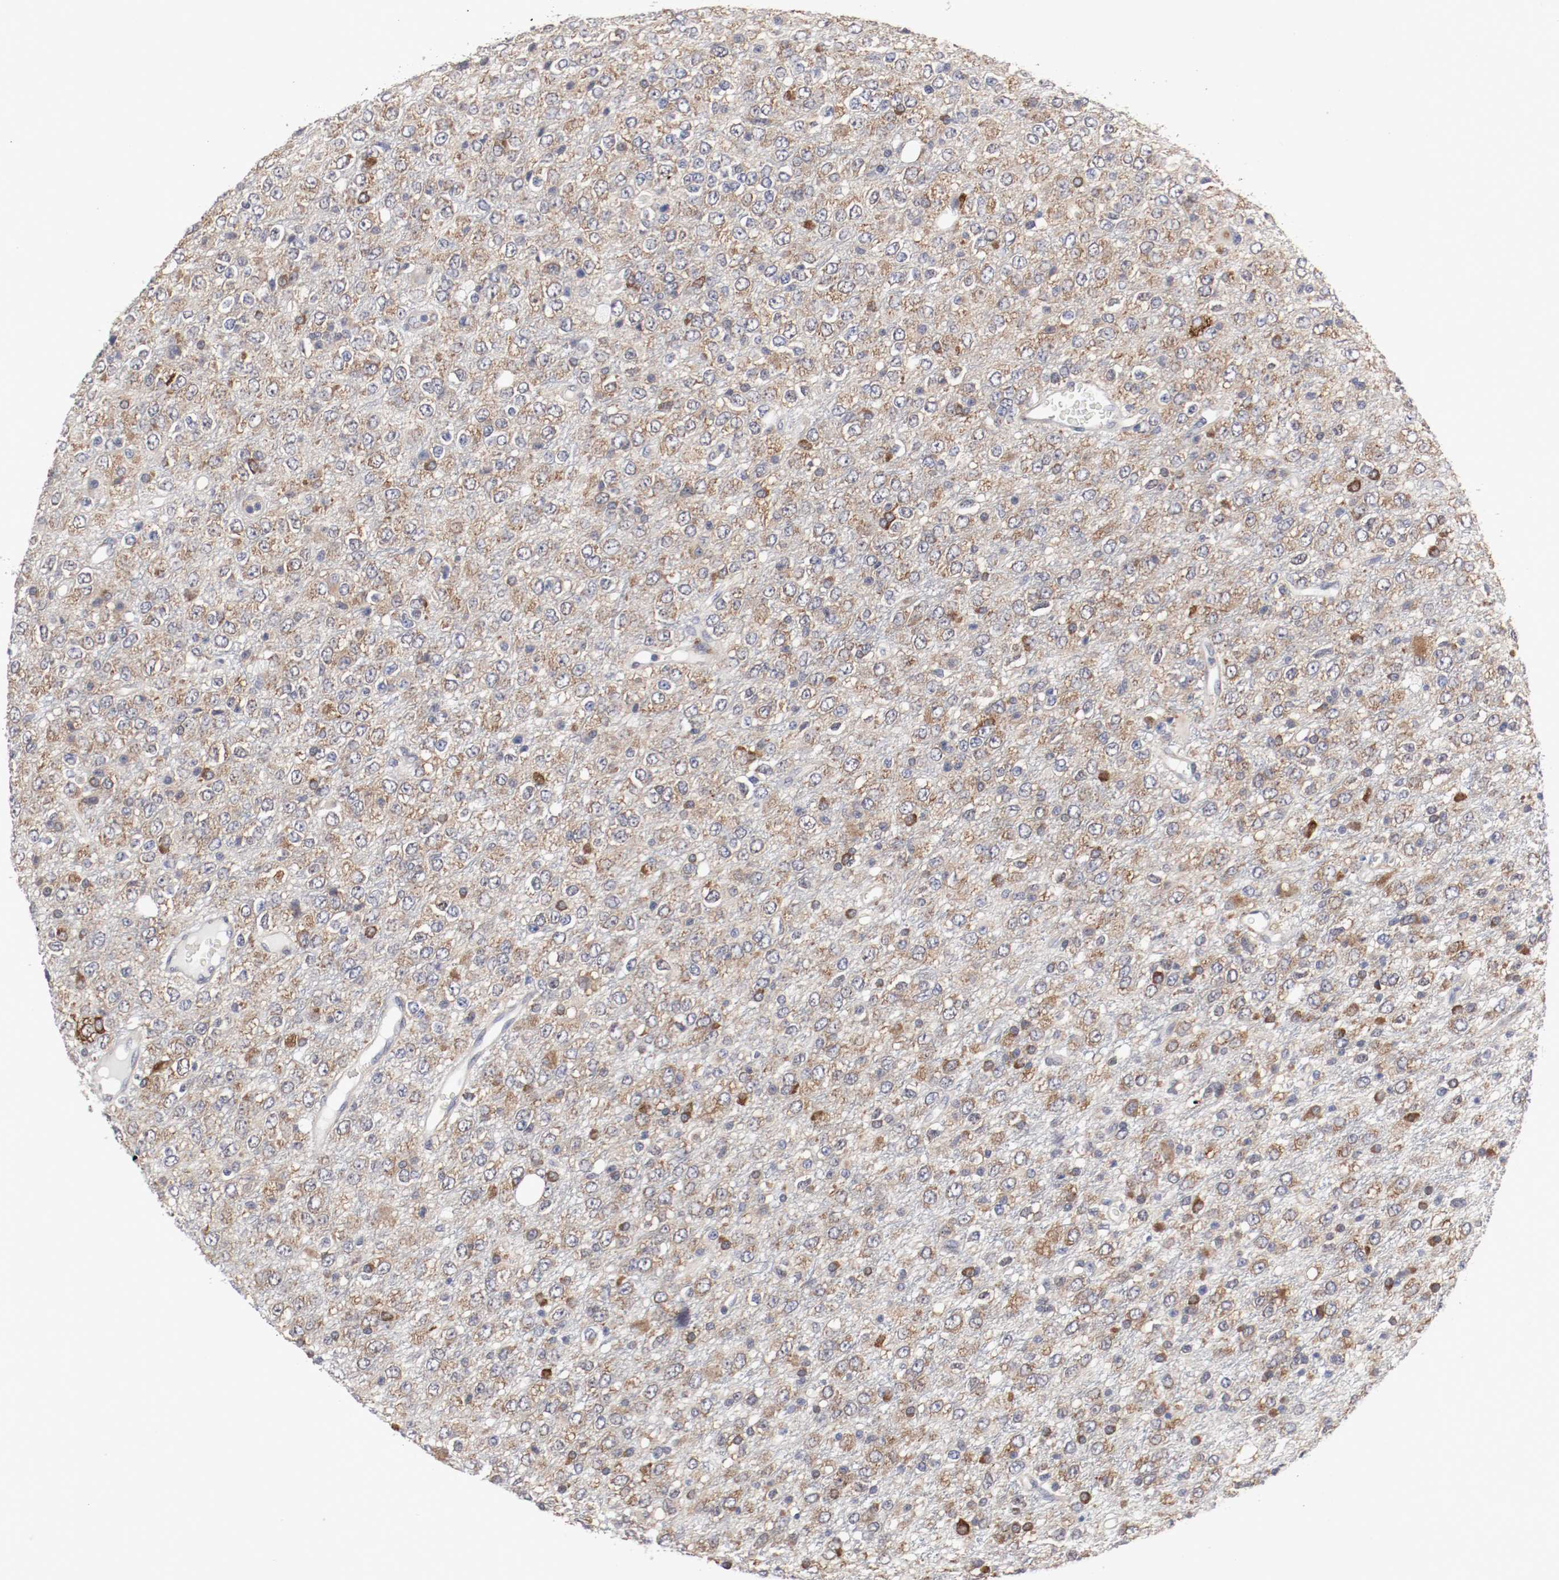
{"staining": {"intensity": "weak", "quantity": ">75%", "location": "cytoplasmic/membranous"}, "tissue": "glioma", "cell_type": "Tumor cells", "image_type": "cancer", "snomed": [{"axis": "morphology", "description": "Glioma, malignant, High grade"}, {"axis": "topography", "description": "pancreas cauda"}], "caption": "This image demonstrates immunohistochemistry staining of glioma, with low weak cytoplasmic/membranous expression in about >75% of tumor cells.", "gene": "FKBP3", "patient": {"sex": "male", "age": 60}}